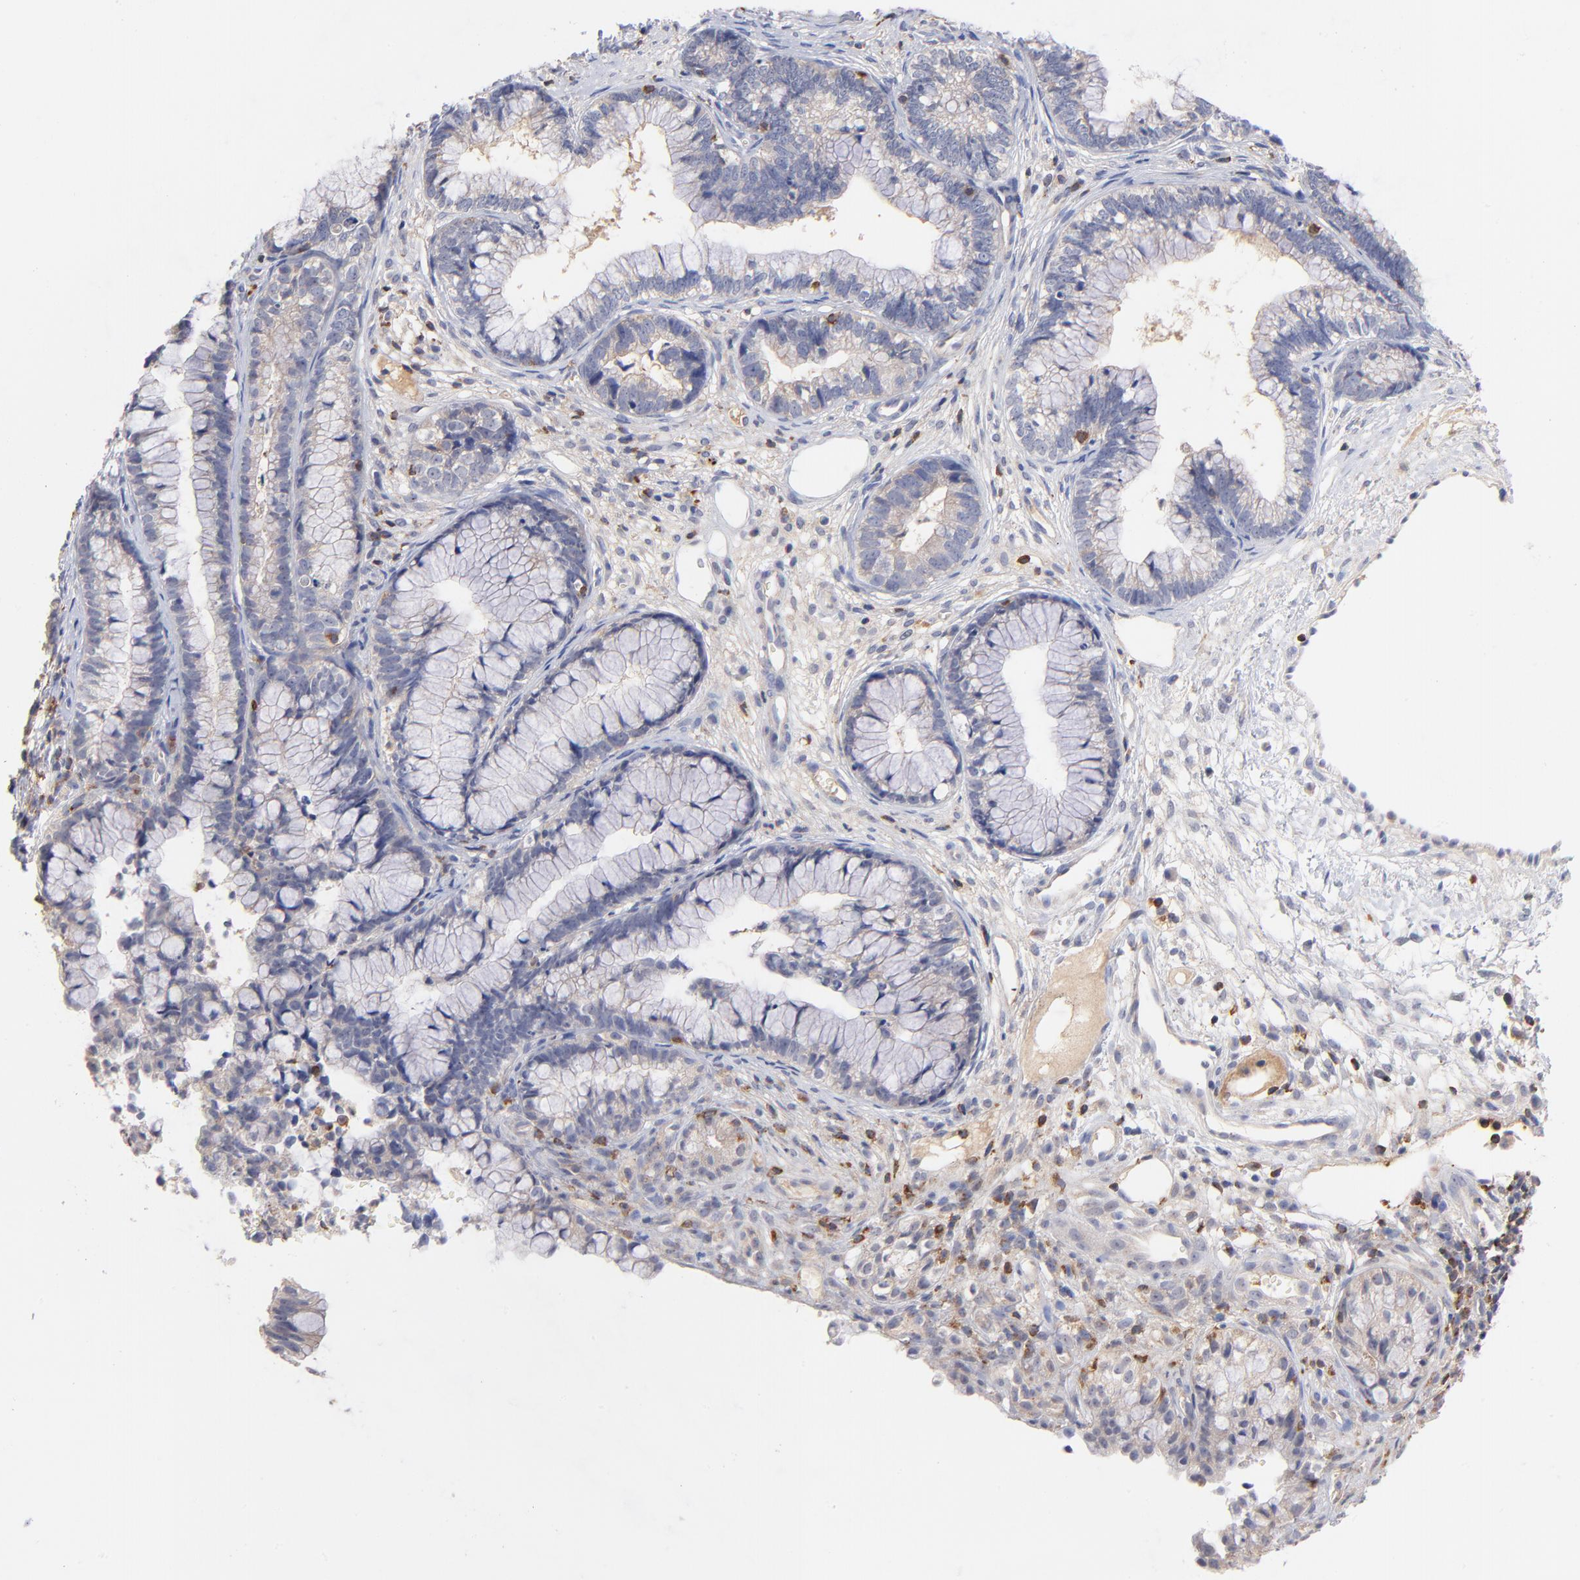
{"staining": {"intensity": "negative", "quantity": "none", "location": "none"}, "tissue": "cervical cancer", "cell_type": "Tumor cells", "image_type": "cancer", "snomed": [{"axis": "morphology", "description": "Adenocarcinoma, NOS"}, {"axis": "topography", "description": "Cervix"}], "caption": "A high-resolution histopathology image shows IHC staining of cervical adenocarcinoma, which demonstrates no significant expression in tumor cells.", "gene": "KREMEN2", "patient": {"sex": "female", "age": 44}}